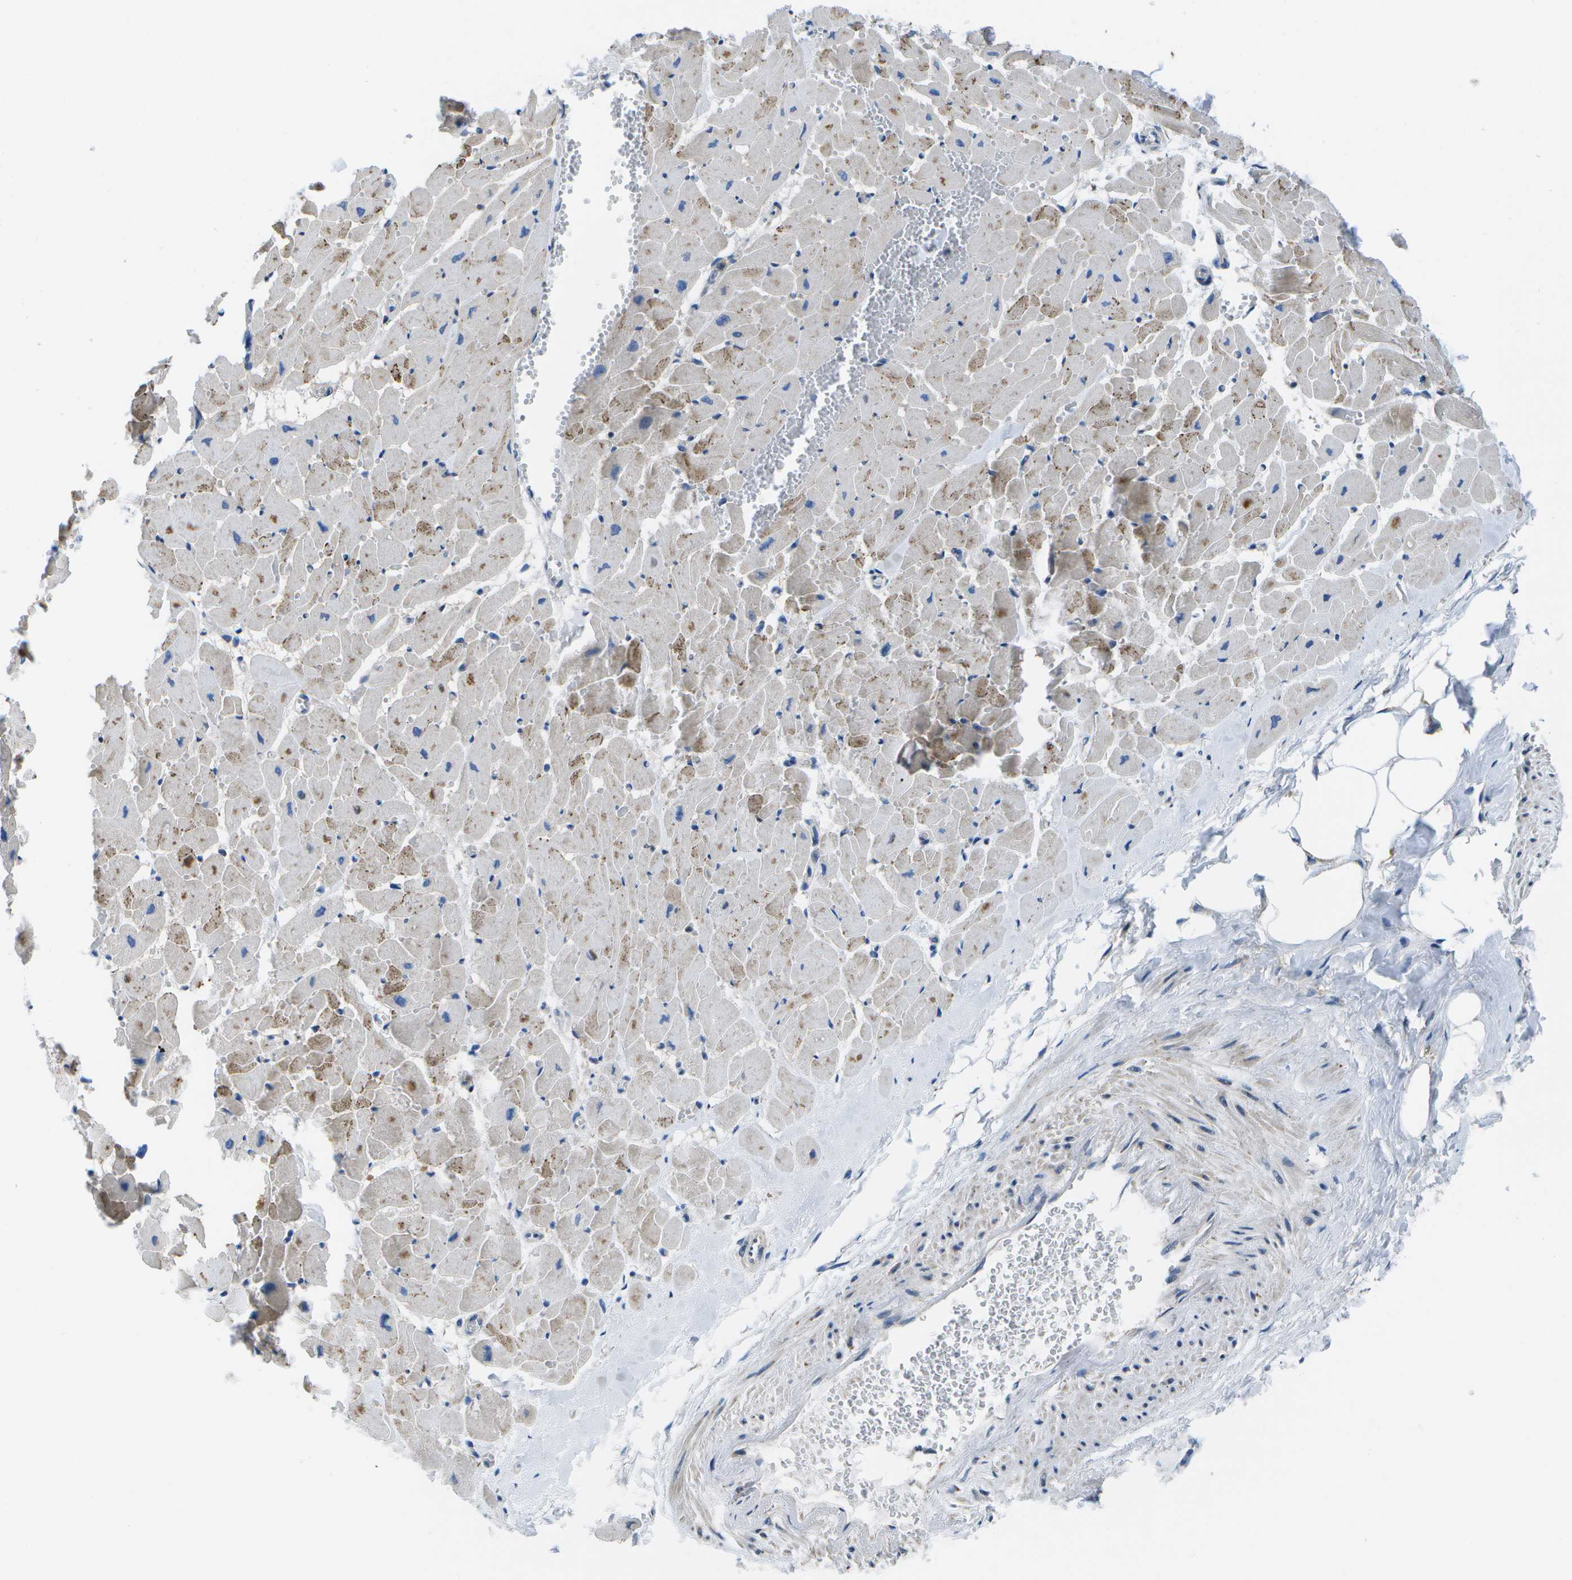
{"staining": {"intensity": "moderate", "quantity": "<25%", "location": "cytoplasmic/membranous"}, "tissue": "heart muscle", "cell_type": "Cardiomyocytes", "image_type": "normal", "snomed": [{"axis": "morphology", "description": "Normal tissue, NOS"}, {"axis": "topography", "description": "Heart"}], "caption": "Moderate cytoplasmic/membranous staining is appreciated in approximately <25% of cardiomyocytes in unremarkable heart muscle.", "gene": "GDF5", "patient": {"sex": "female", "age": 19}}